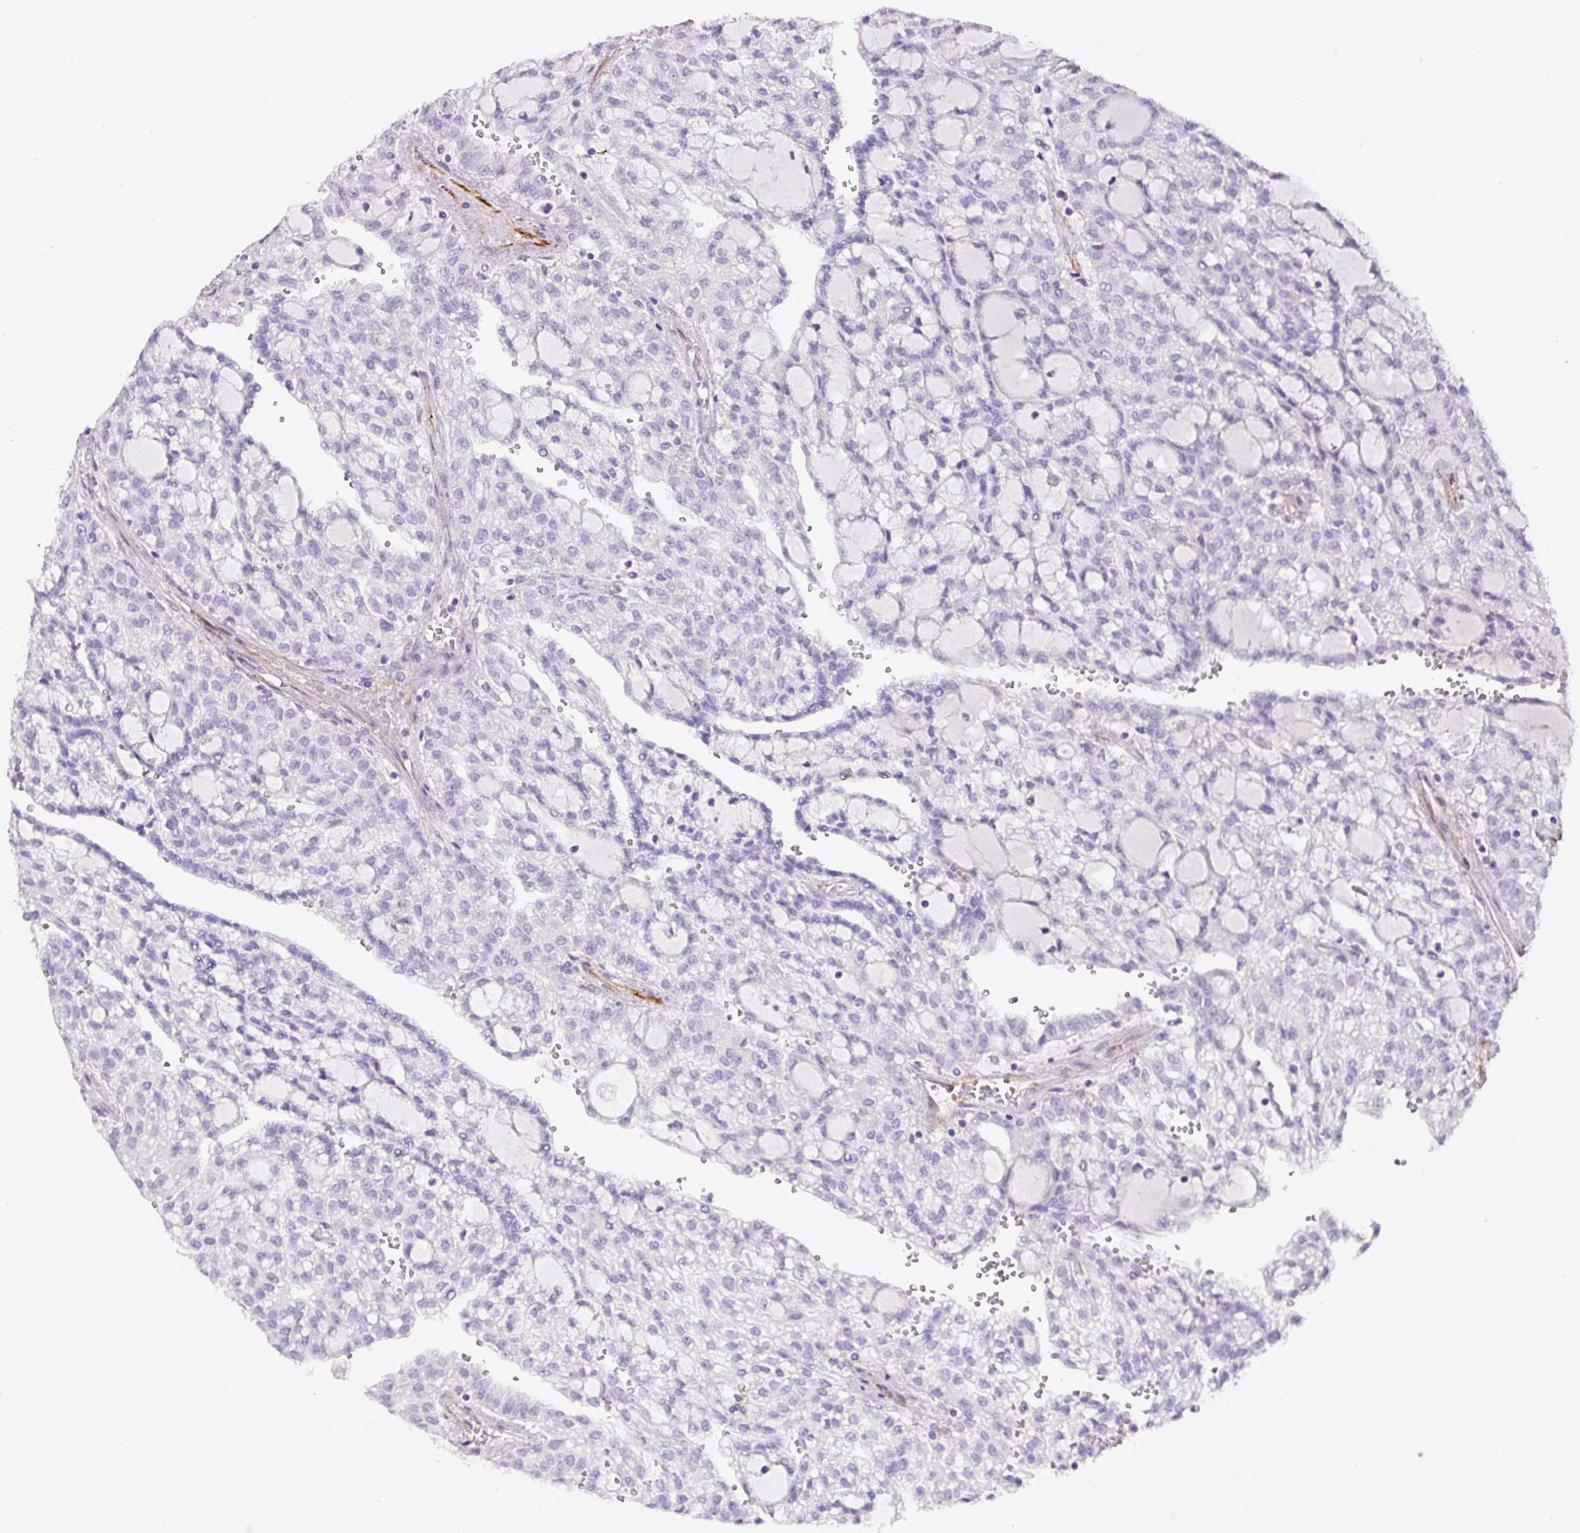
{"staining": {"intensity": "negative", "quantity": "none", "location": "none"}, "tissue": "renal cancer", "cell_type": "Tumor cells", "image_type": "cancer", "snomed": [{"axis": "morphology", "description": "Adenocarcinoma, NOS"}, {"axis": "topography", "description": "Kidney"}], "caption": "This is an immunohistochemistry (IHC) micrograph of human renal adenocarcinoma. There is no positivity in tumor cells.", "gene": "B3GALT5", "patient": {"sex": "male", "age": 63}}